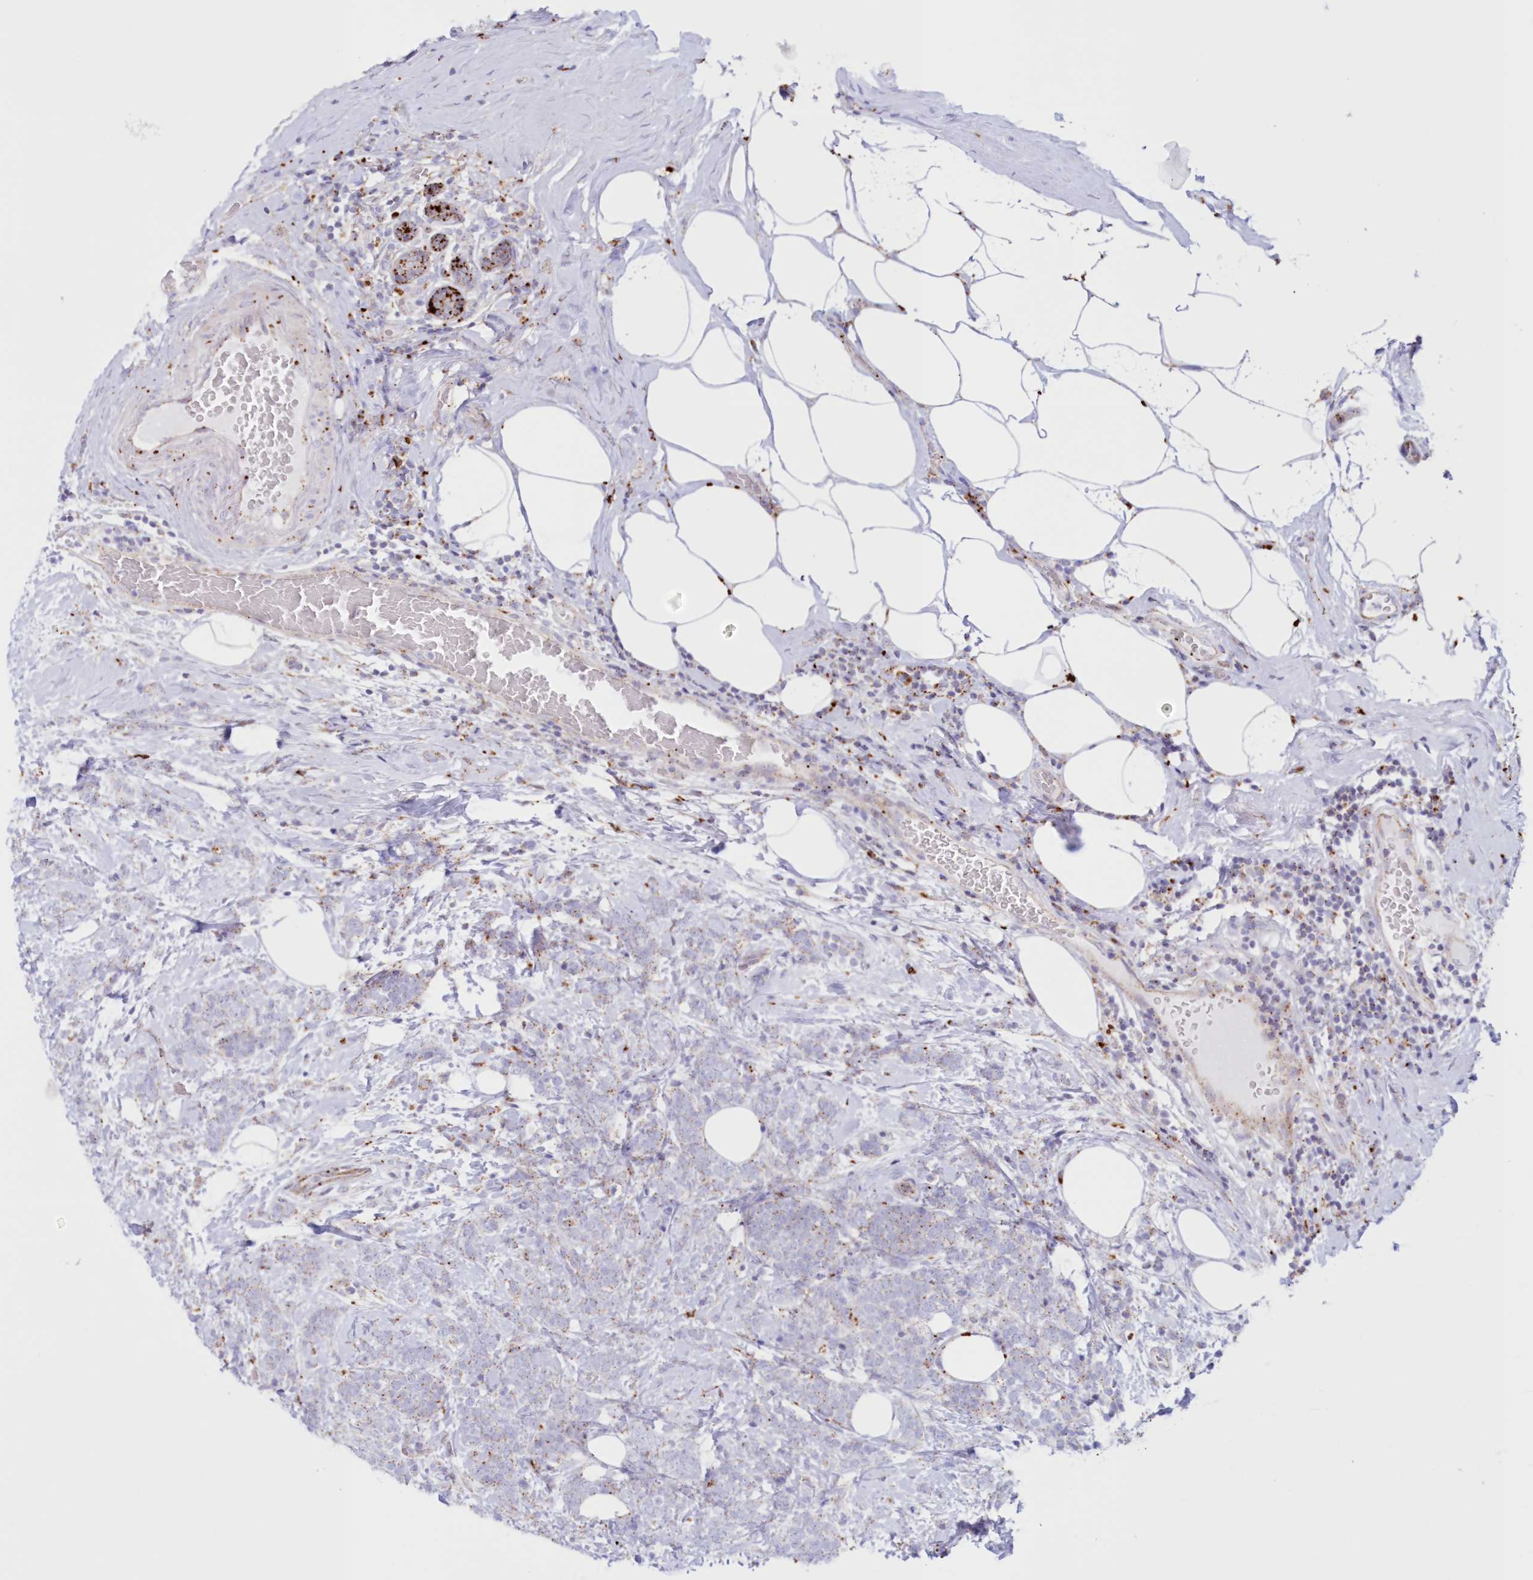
{"staining": {"intensity": "weak", "quantity": "<25%", "location": "cytoplasmic/membranous"}, "tissue": "breast cancer", "cell_type": "Tumor cells", "image_type": "cancer", "snomed": [{"axis": "morphology", "description": "Lobular carcinoma"}, {"axis": "topography", "description": "Breast"}], "caption": "High power microscopy histopathology image of an immunohistochemistry micrograph of breast cancer, revealing no significant positivity in tumor cells.", "gene": "TPP1", "patient": {"sex": "female", "age": 58}}